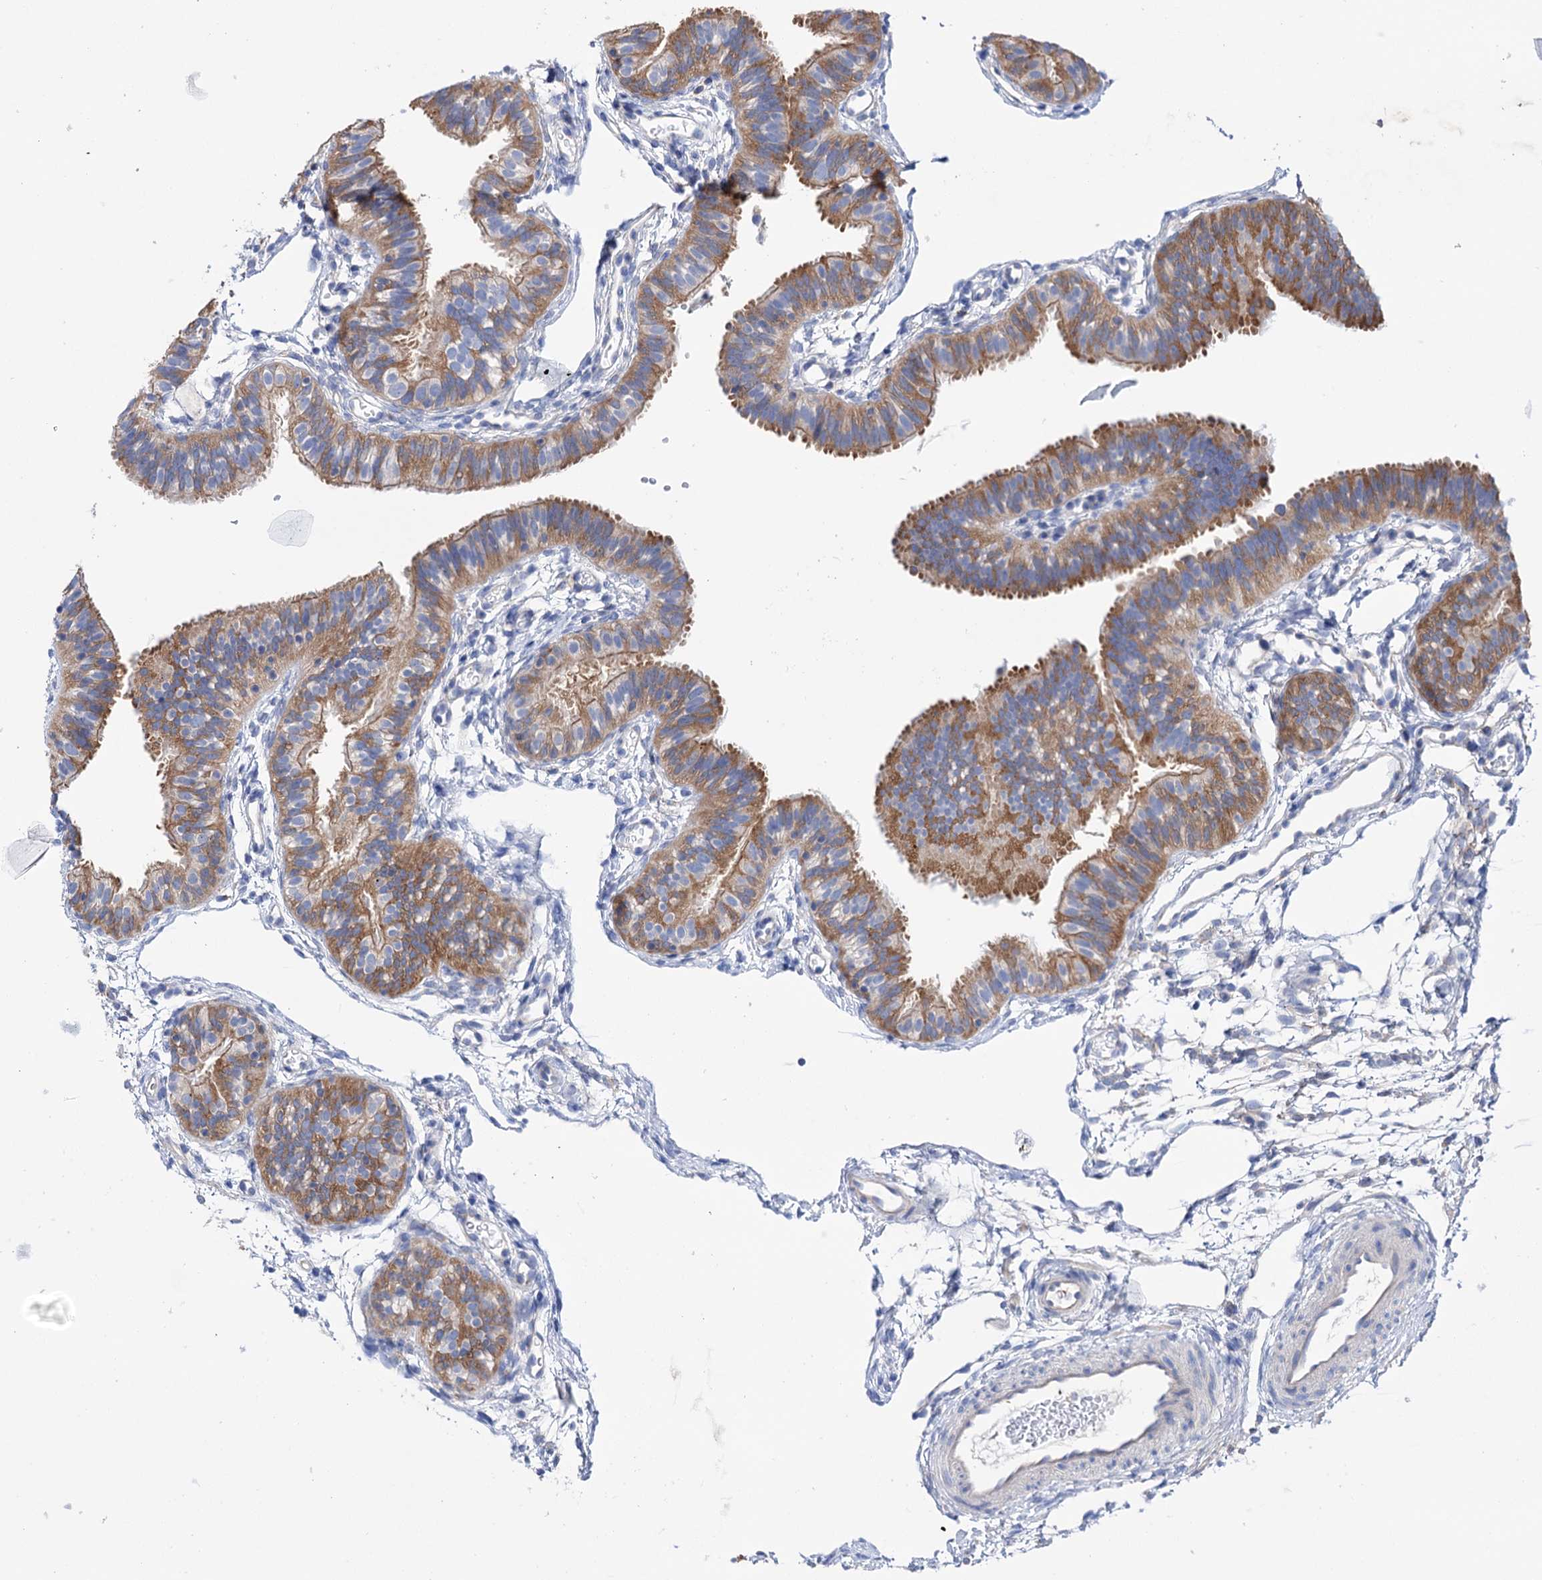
{"staining": {"intensity": "moderate", "quantity": ">75%", "location": "cytoplasmic/membranous"}, "tissue": "fallopian tube", "cell_type": "Glandular cells", "image_type": "normal", "snomed": [{"axis": "morphology", "description": "Normal tissue, NOS"}, {"axis": "topography", "description": "Fallopian tube"}], "caption": "DAB (3,3'-diaminobenzidine) immunohistochemical staining of normal human fallopian tube displays moderate cytoplasmic/membranous protein staining in approximately >75% of glandular cells.", "gene": "BBS4", "patient": {"sex": "female", "age": 35}}